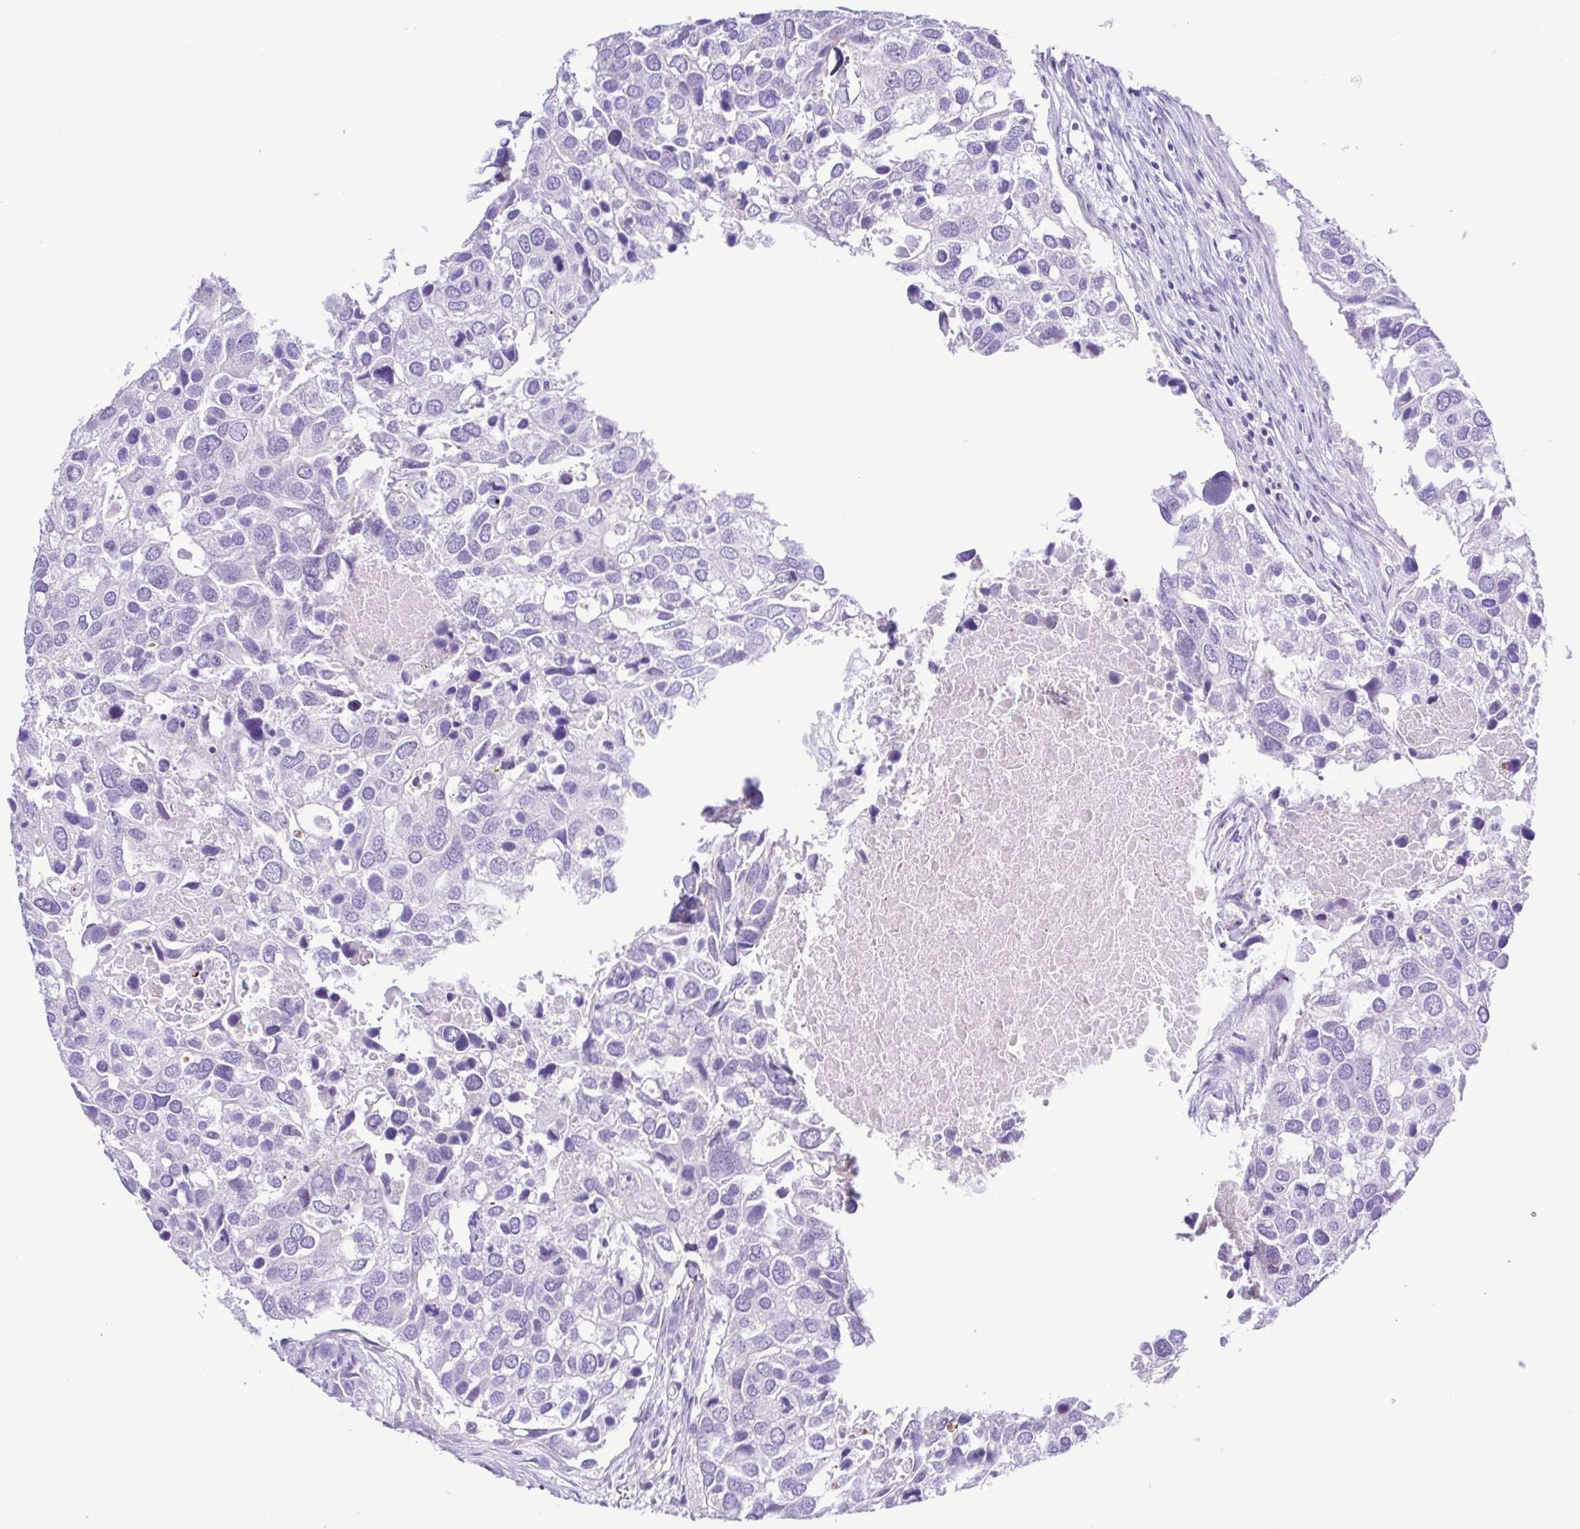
{"staining": {"intensity": "negative", "quantity": "none", "location": "none"}, "tissue": "breast cancer", "cell_type": "Tumor cells", "image_type": "cancer", "snomed": [{"axis": "morphology", "description": "Duct carcinoma"}, {"axis": "topography", "description": "Breast"}], "caption": "Breast cancer was stained to show a protein in brown. There is no significant expression in tumor cells.", "gene": "GABBR2", "patient": {"sex": "female", "age": 83}}